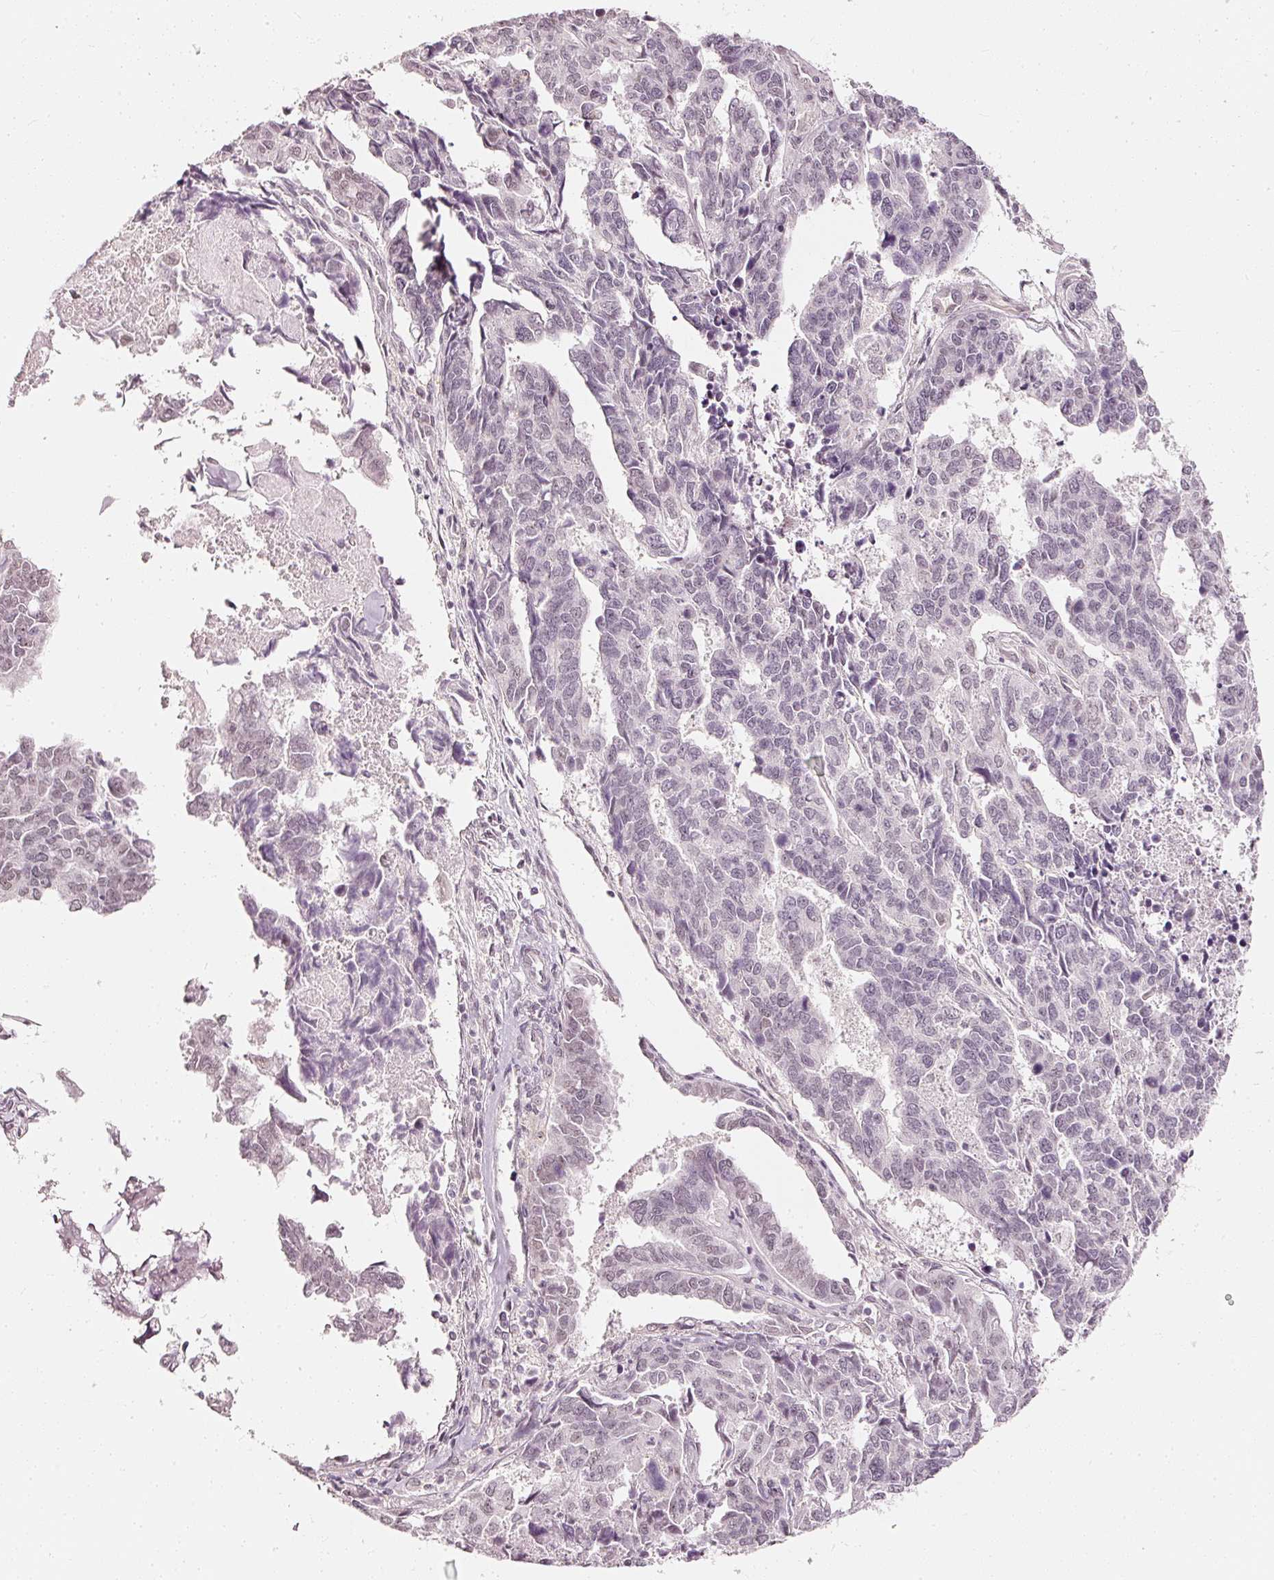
{"staining": {"intensity": "negative", "quantity": "none", "location": "none"}, "tissue": "endometrial cancer", "cell_type": "Tumor cells", "image_type": "cancer", "snomed": [{"axis": "morphology", "description": "Adenocarcinoma, NOS"}, {"axis": "topography", "description": "Endometrium"}], "caption": "The immunohistochemistry (IHC) photomicrograph has no significant positivity in tumor cells of endometrial cancer (adenocarcinoma) tissue. (Stains: DAB (3,3'-diaminobenzidine) immunohistochemistry with hematoxylin counter stain, Microscopy: brightfield microscopy at high magnification).", "gene": "DRD2", "patient": {"sex": "female", "age": 73}}